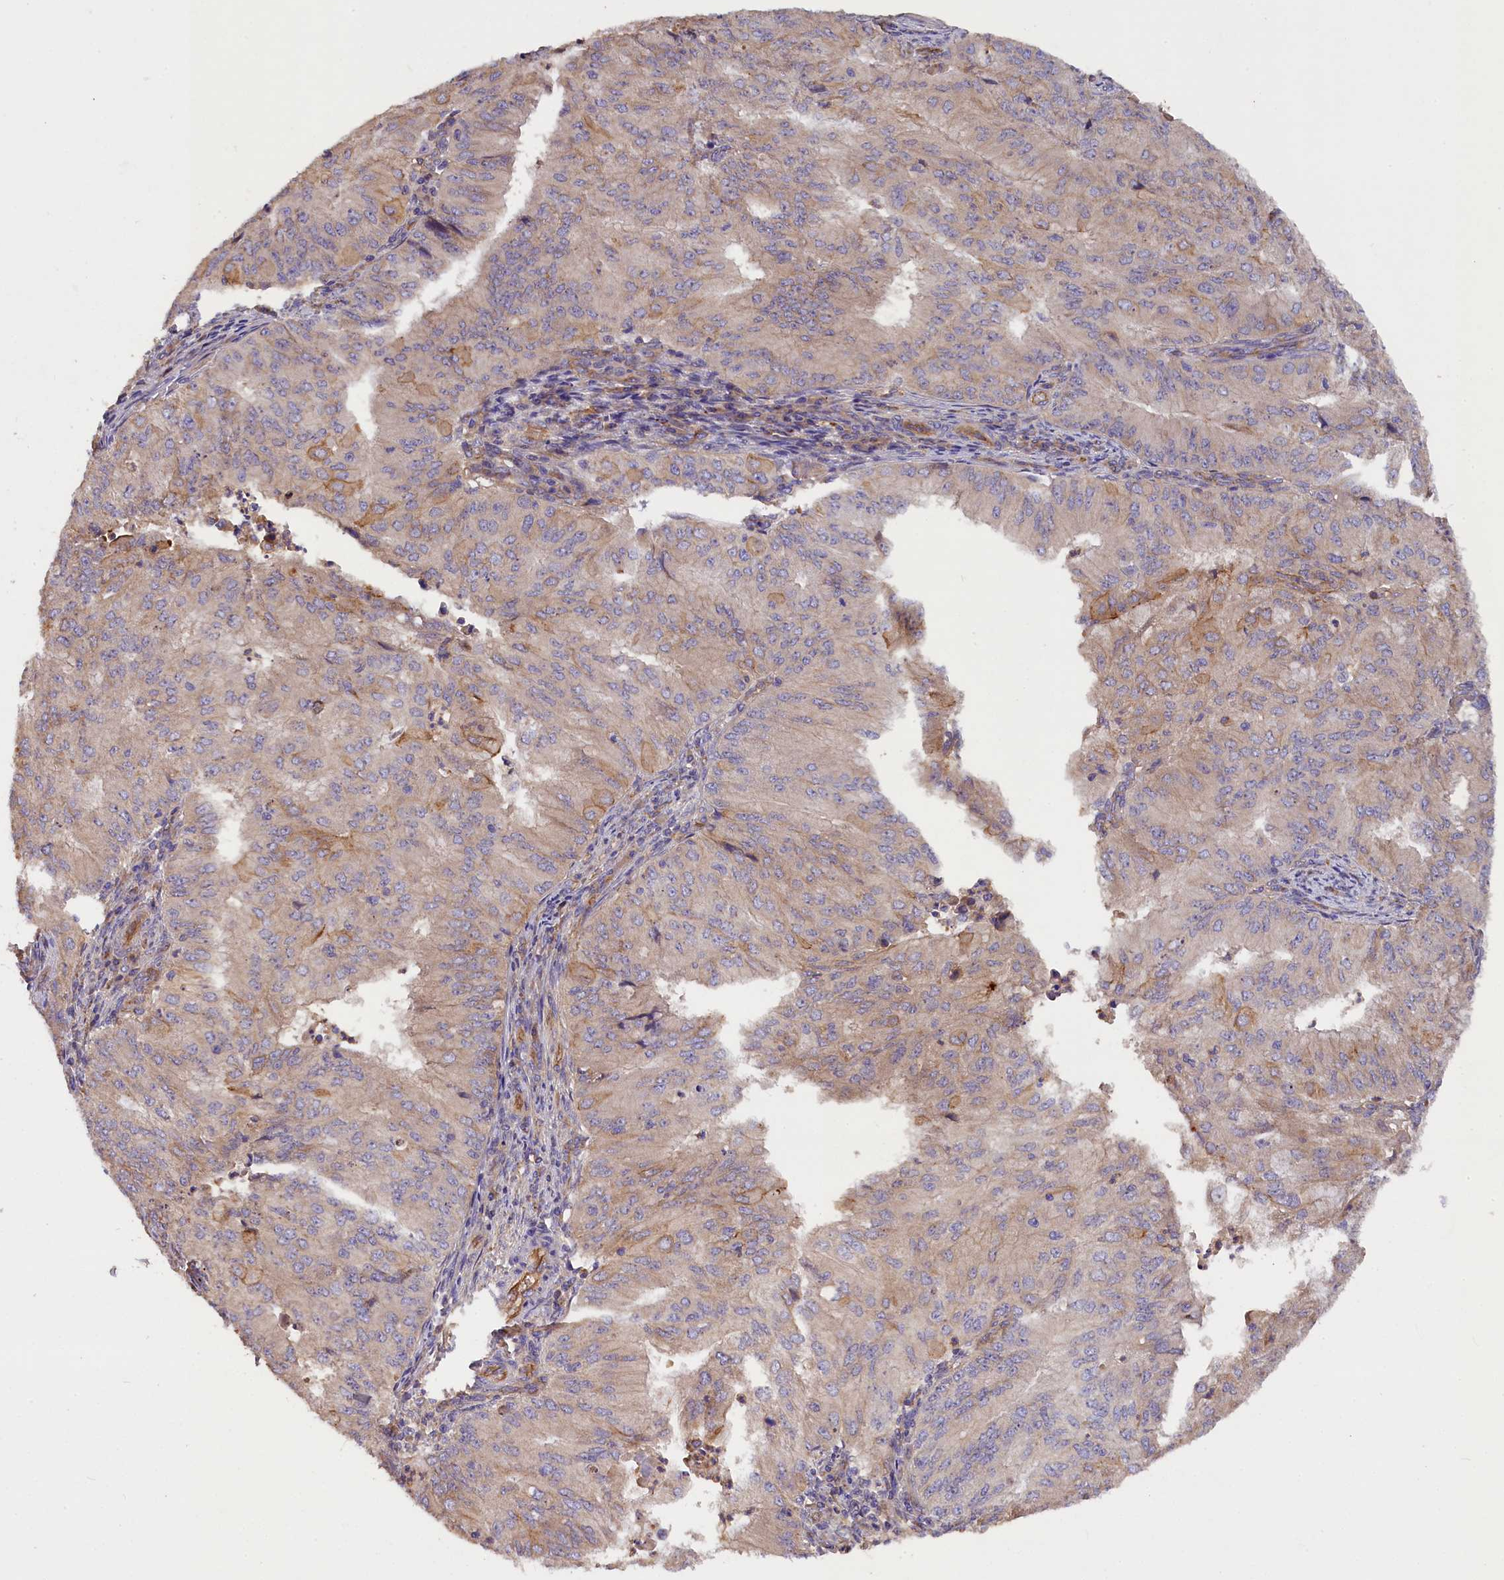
{"staining": {"intensity": "moderate", "quantity": "<25%", "location": "cytoplasmic/membranous"}, "tissue": "endometrial cancer", "cell_type": "Tumor cells", "image_type": "cancer", "snomed": [{"axis": "morphology", "description": "Adenocarcinoma, NOS"}, {"axis": "topography", "description": "Endometrium"}], "caption": "Endometrial adenocarcinoma stained for a protein (brown) exhibits moderate cytoplasmic/membranous positive staining in about <25% of tumor cells.", "gene": "ERMARD", "patient": {"sex": "female", "age": 50}}